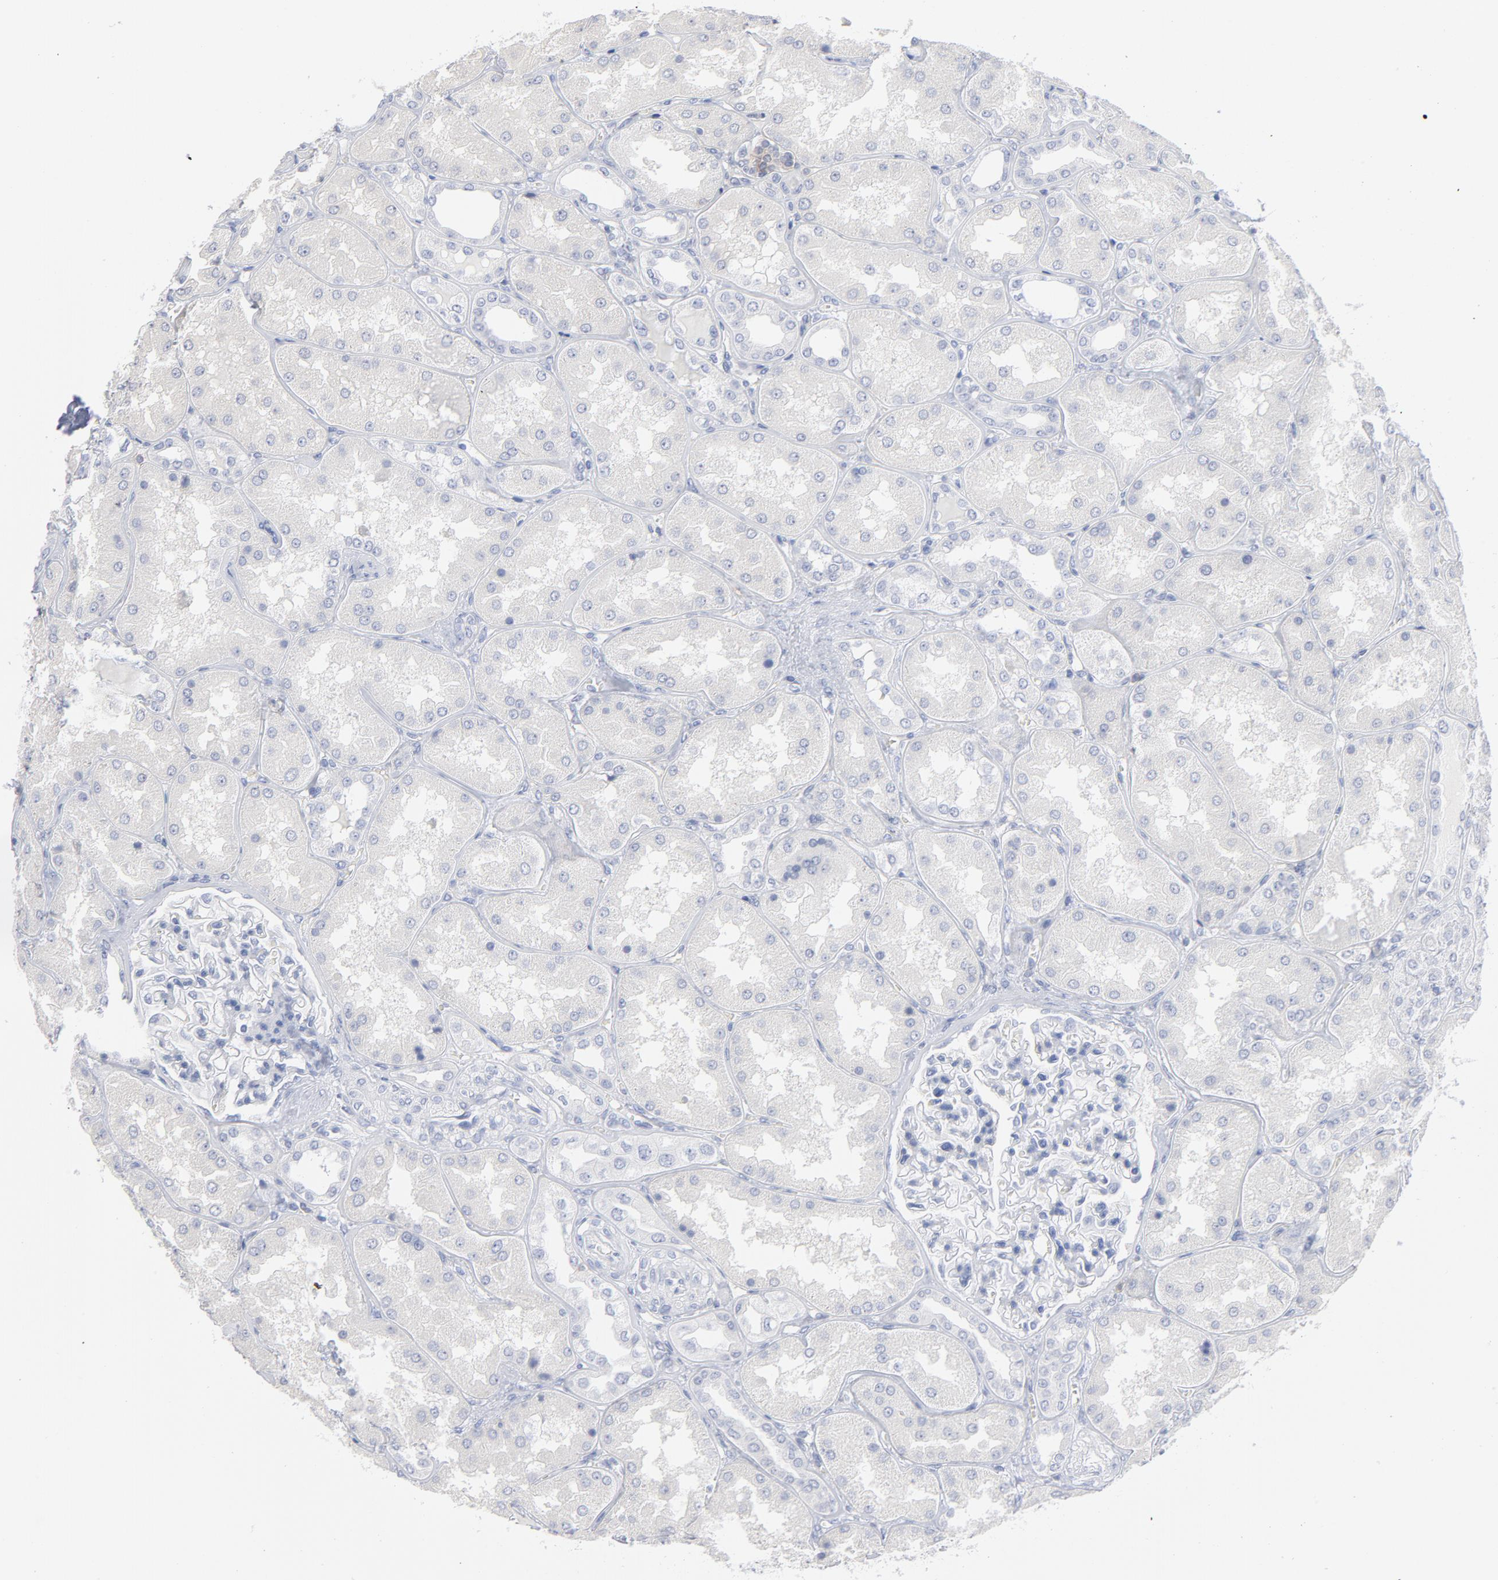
{"staining": {"intensity": "negative", "quantity": "none", "location": "none"}, "tissue": "kidney", "cell_type": "Cells in glomeruli", "image_type": "normal", "snomed": [{"axis": "morphology", "description": "Normal tissue, NOS"}, {"axis": "topography", "description": "Kidney"}], "caption": "DAB immunohistochemical staining of benign kidney demonstrates no significant positivity in cells in glomeruli. (DAB (3,3'-diaminobenzidine) immunohistochemistry with hematoxylin counter stain).", "gene": "P2RY8", "patient": {"sex": "female", "age": 56}}